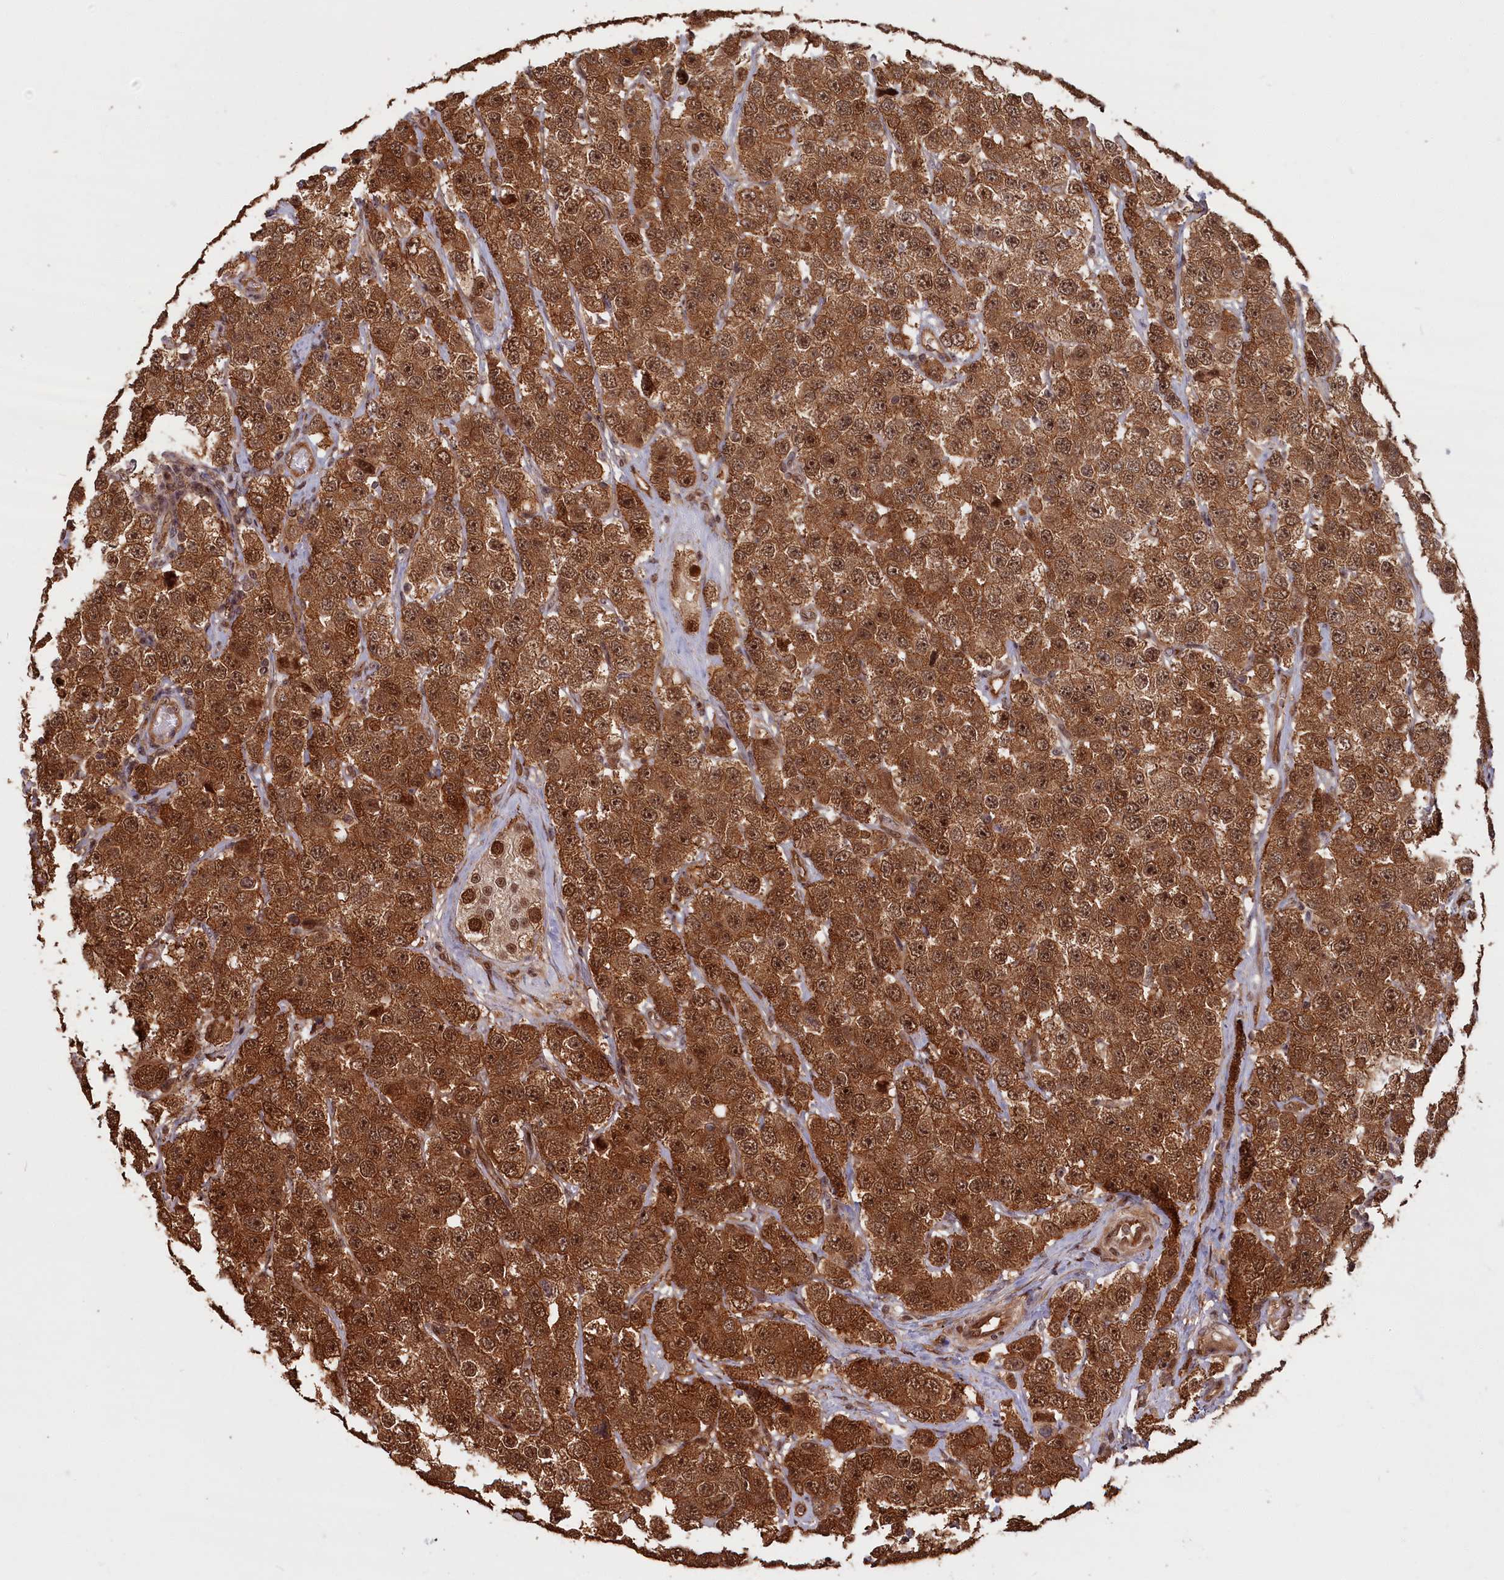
{"staining": {"intensity": "strong", "quantity": ">75%", "location": "cytoplasmic/membranous,nuclear"}, "tissue": "testis cancer", "cell_type": "Tumor cells", "image_type": "cancer", "snomed": [{"axis": "morphology", "description": "Seminoma, NOS"}, {"axis": "topography", "description": "Testis"}], "caption": "Immunohistochemical staining of testis cancer (seminoma) demonstrates high levels of strong cytoplasmic/membranous and nuclear protein staining in about >75% of tumor cells.", "gene": "HIF3A", "patient": {"sex": "male", "age": 28}}